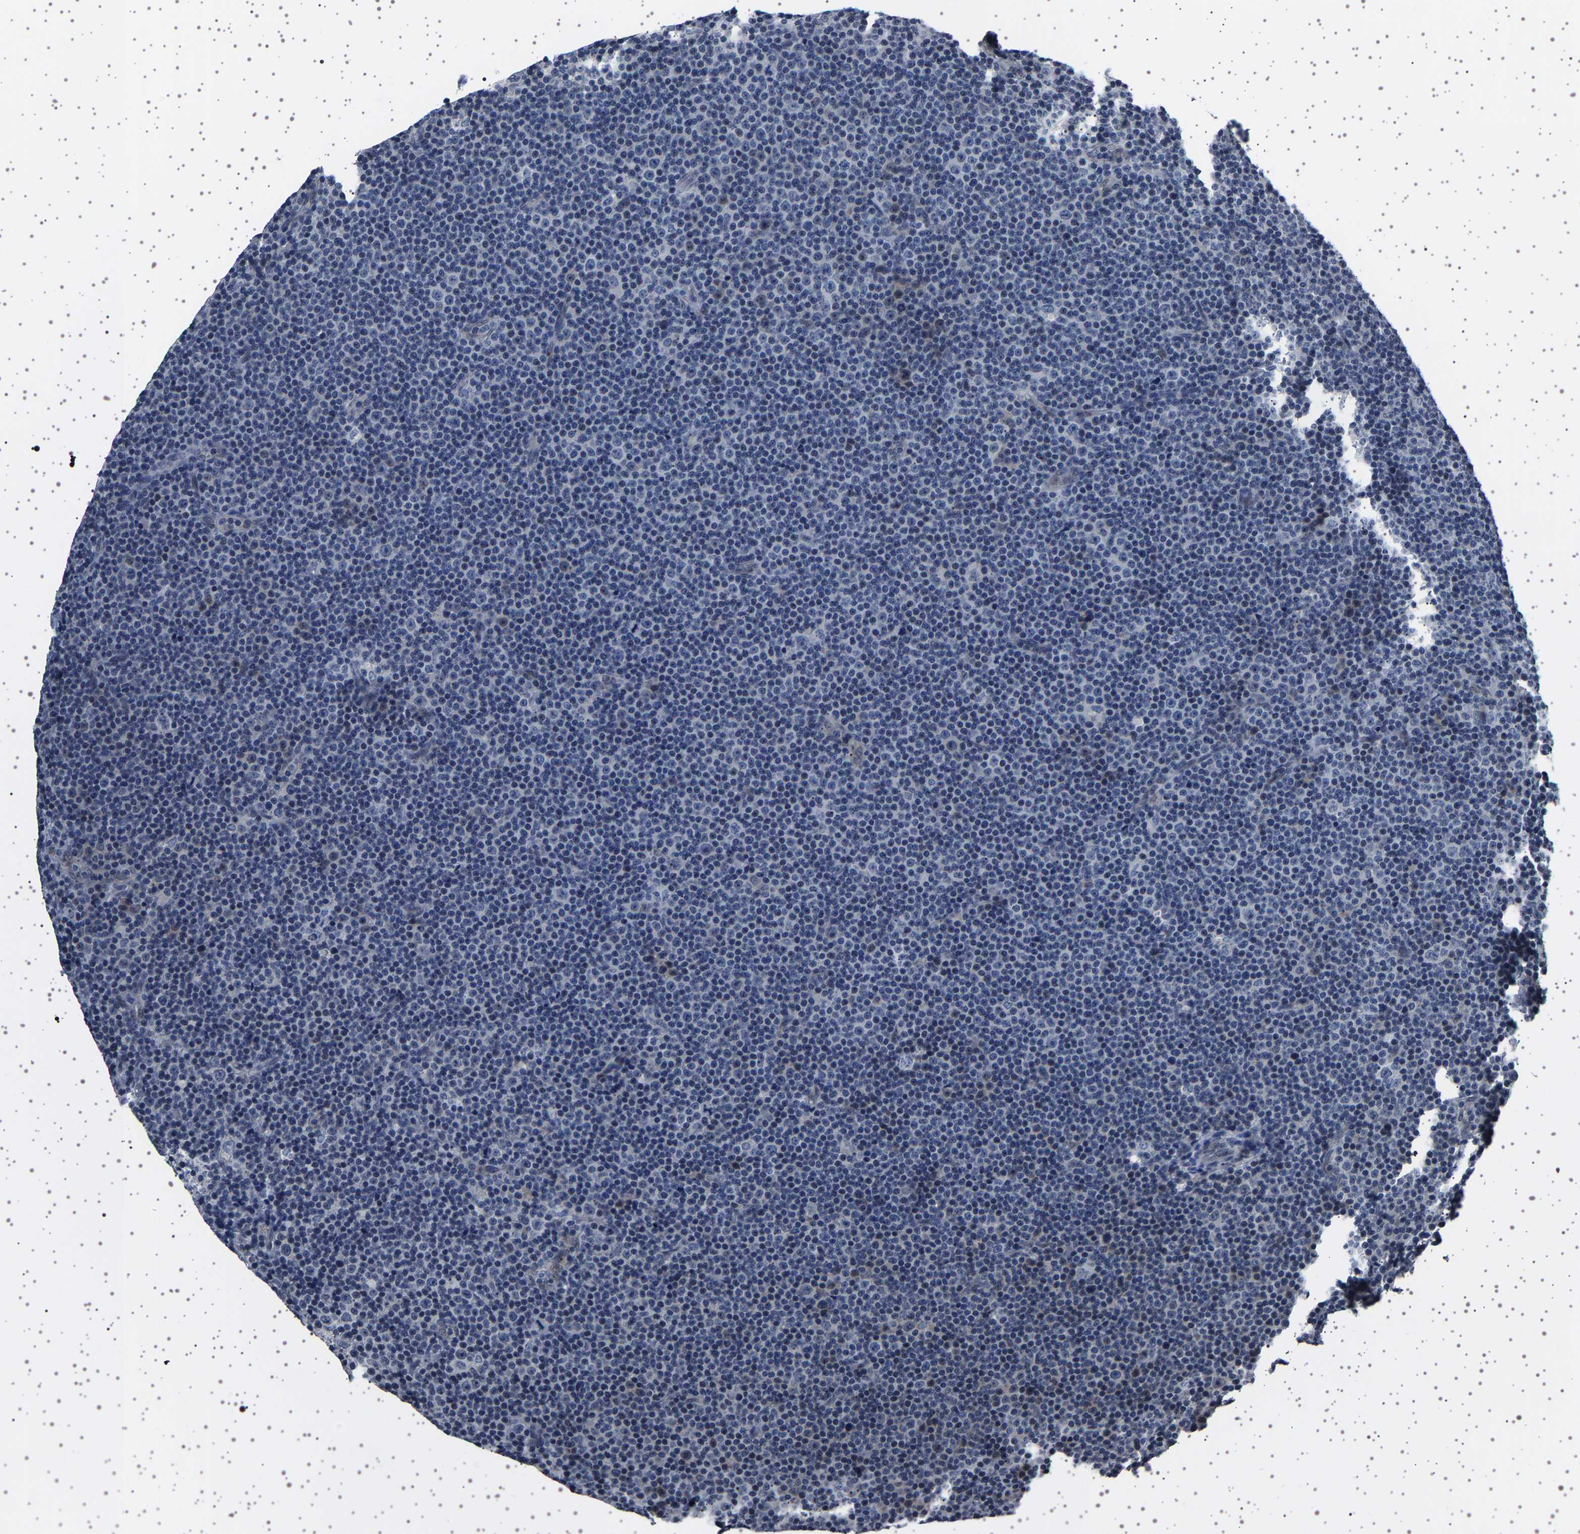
{"staining": {"intensity": "negative", "quantity": "none", "location": "none"}, "tissue": "lymphoma", "cell_type": "Tumor cells", "image_type": "cancer", "snomed": [{"axis": "morphology", "description": "Malignant lymphoma, non-Hodgkin's type, Low grade"}, {"axis": "topography", "description": "Lymph node"}], "caption": "Tumor cells are negative for brown protein staining in low-grade malignant lymphoma, non-Hodgkin's type. (DAB immunohistochemistry (IHC) visualized using brightfield microscopy, high magnification).", "gene": "IL10RB", "patient": {"sex": "female", "age": 67}}